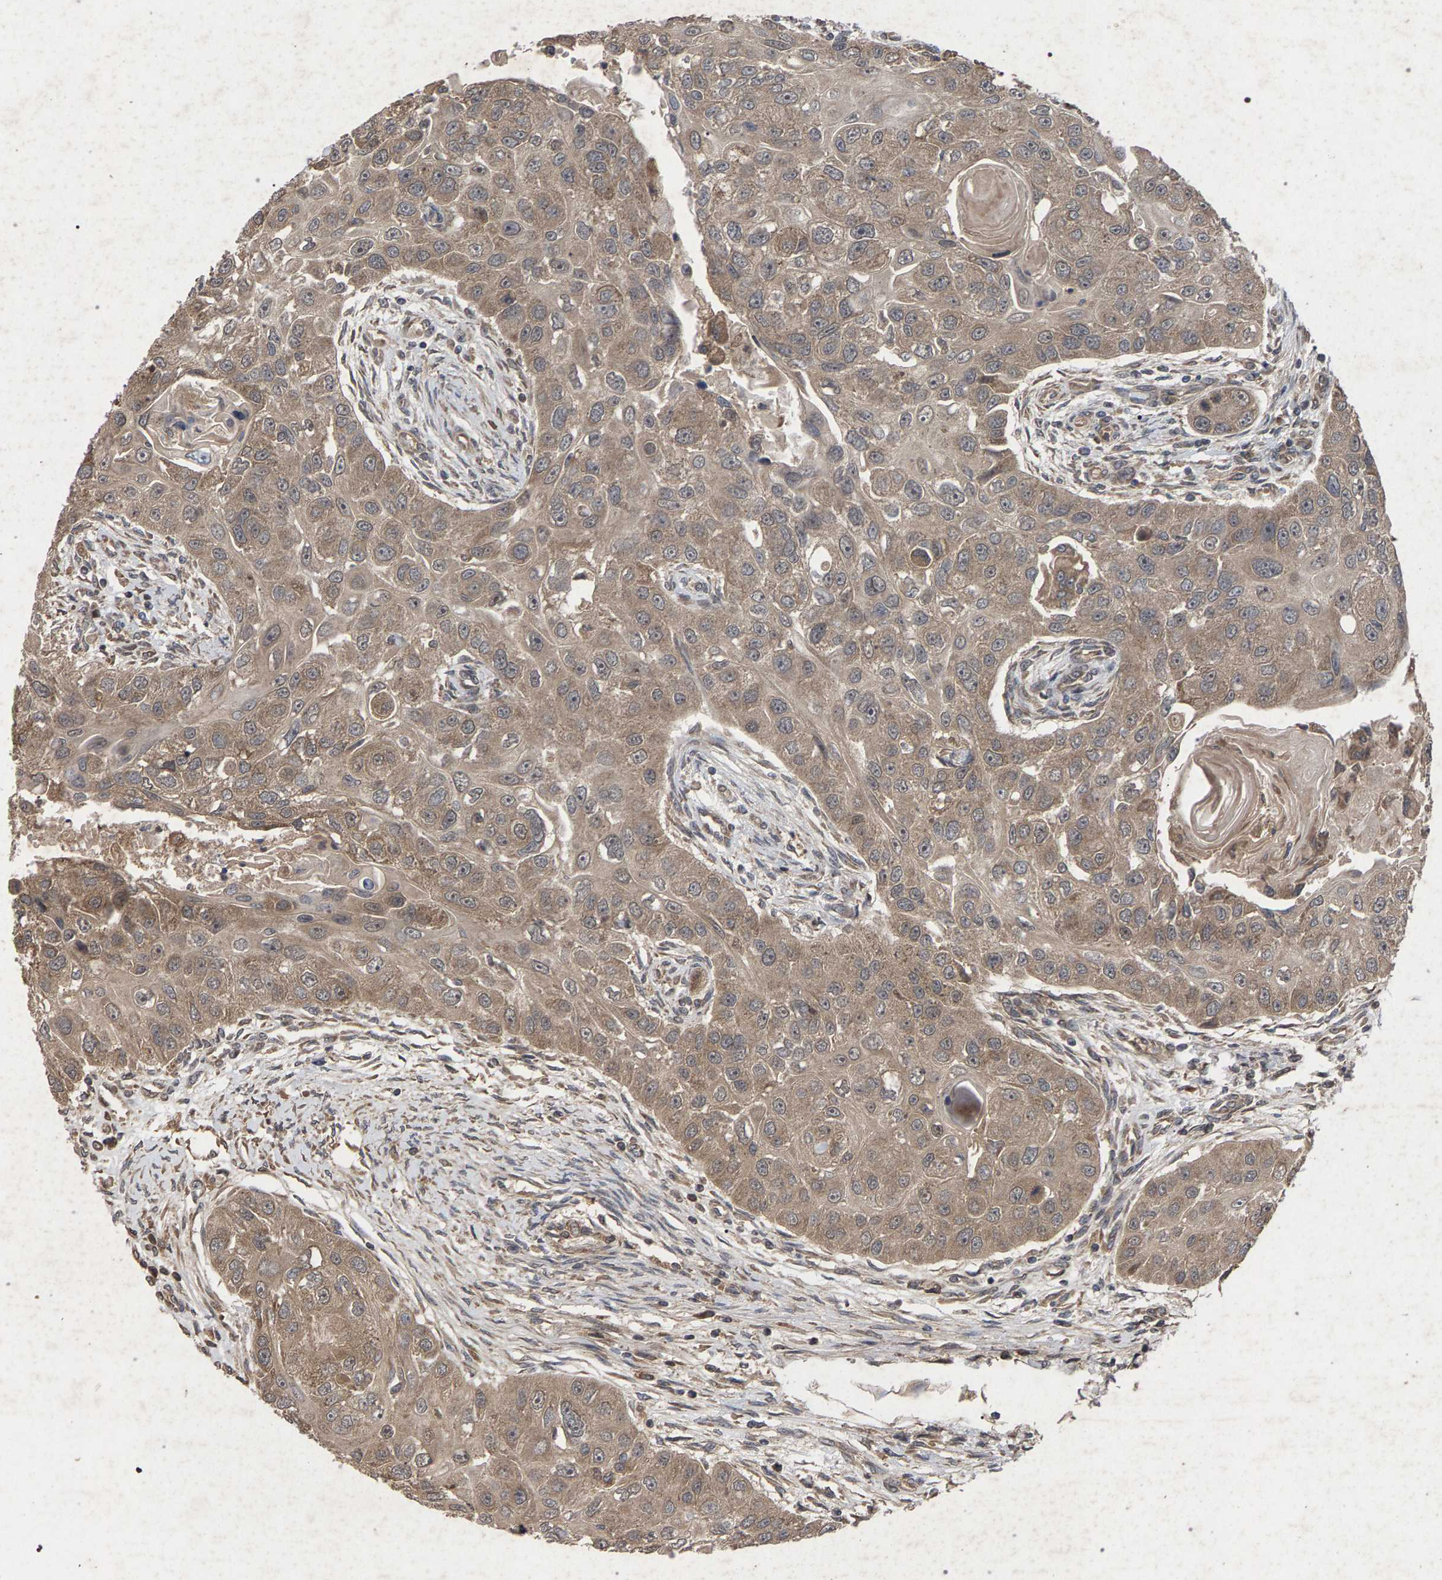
{"staining": {"intensity": "weak", "quantity": ">75%", "location": "cytoplasmic/membranous"}, "tissue": "head and neck cancer", "cell_type": "Tumor cells", "image_type": "cancer", "snomed": [{"axis": "morphology", "description": "Normal tissue, NOS"}, {"axis": "morphology", "description": "Squamous cell carcinoma, NOS"}, {"axis": "topography", "description": "Skeletal muscle"}, {"axis": "topography", "description": "Head-Neck"}], "caption": "A high-resolution micrograph shows immunohistochemistry staining of head and neck cancer, which reveals weak cytoplasmic/membranous staining in approximately >75% of tumor cells.", "gene": "SLC4A4", "patient": {"sex": "male", "age": 51}}